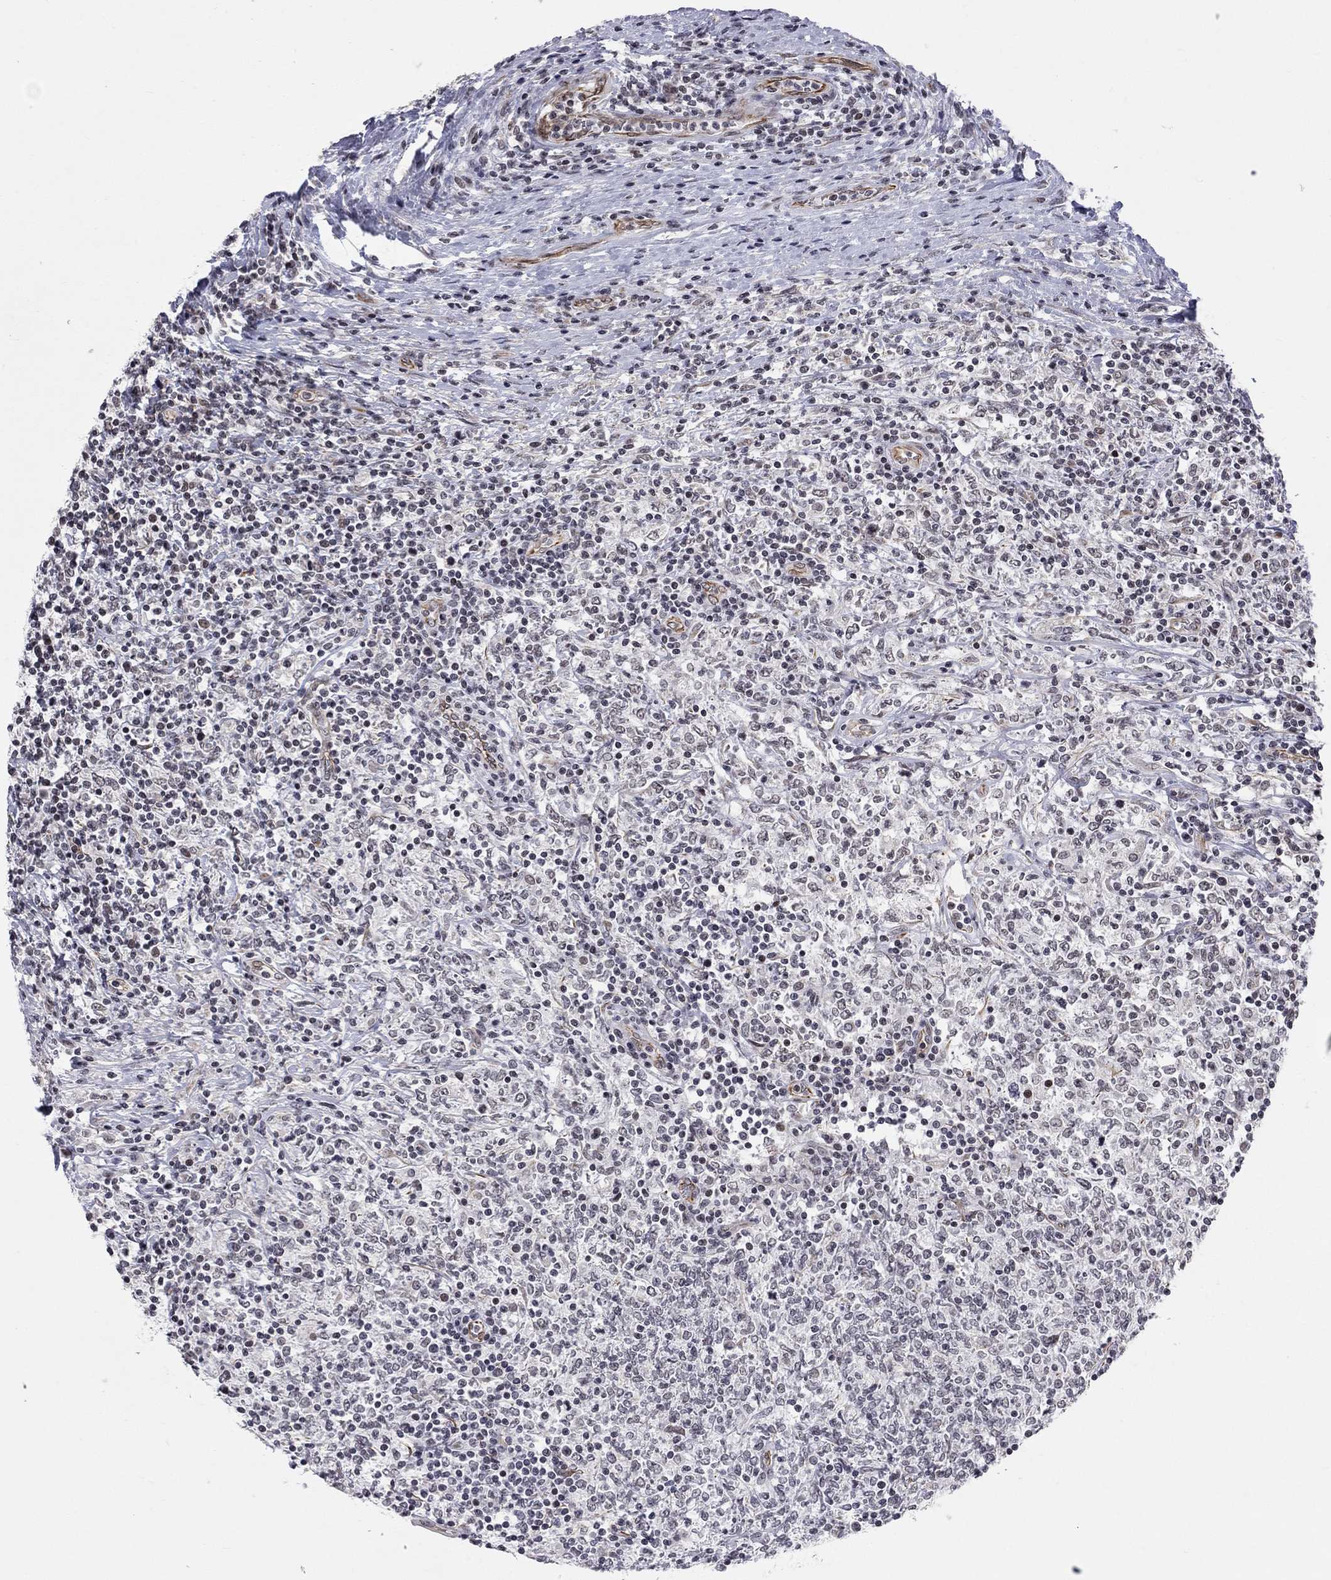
{"staining": {"intensity": "negative", "quantity": "none", "location": "none"}, "tissue": "lymphoma", "cell_type": "Tumor cells", "image_type": "cancer", "snomed": [{"axis": "morphology", "description": "Malignant lymphoma, non-Hodgkin's type, High grade"}, {"axis": "topography", "description": "Lymph node"}], "caption": "Protein analysis of lymphoma exhibits no significant staining in tumor cells.", "gene": "MTNR1B", "patient": {"sex": "female", "age": 84}}